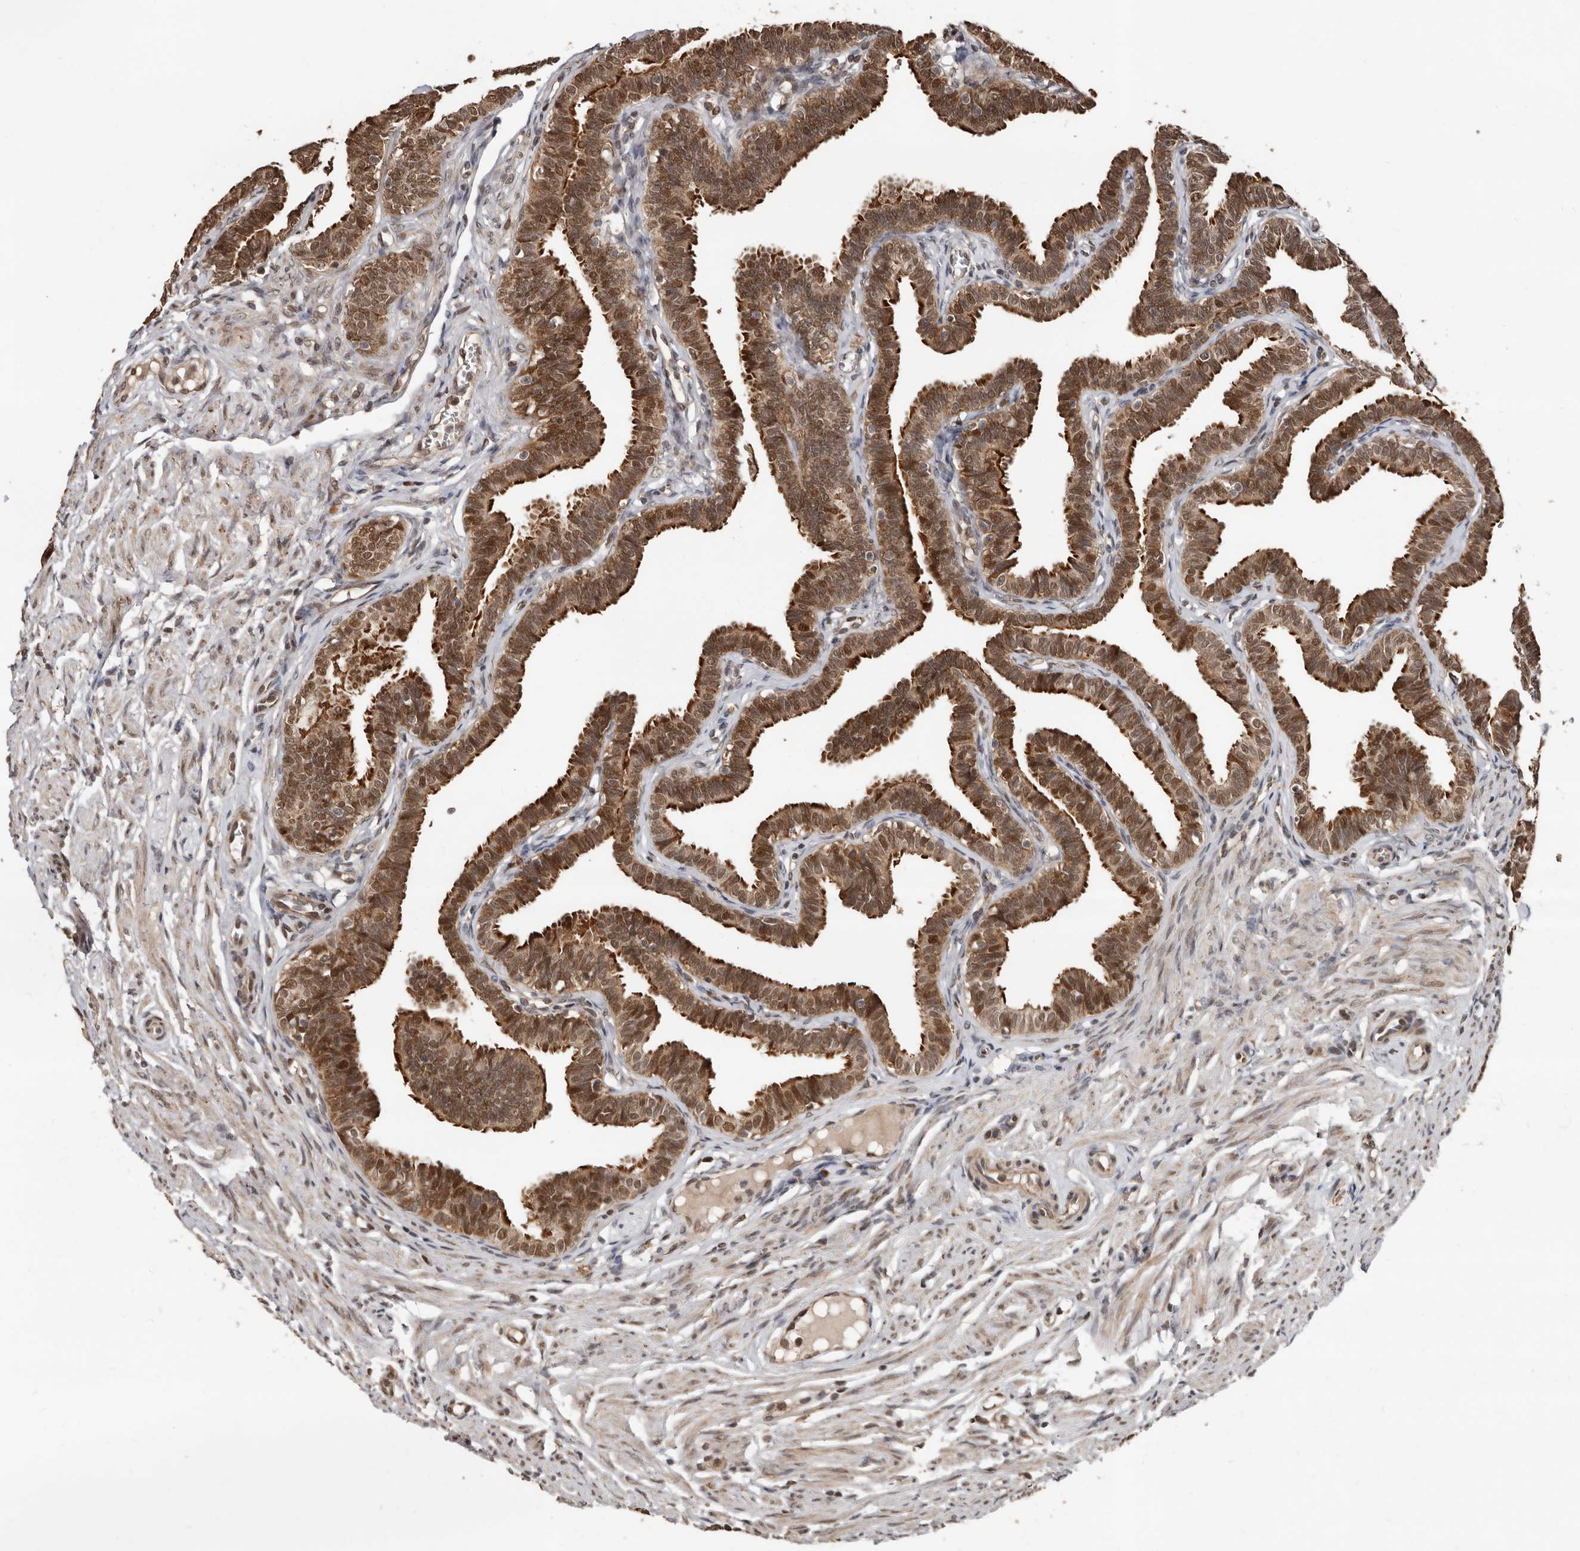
{"staining": {"intensity": "strong", "quantity": ">75%", "location": "cytoplasmic/membranous,nuclear"}, "tissue": "fallopian tube", "cell_type": "Glandular cells", "image_type": "normal", "snomed": [{"axis": "morphology", "description": "Normal tissue, NOS"}, {"axis": "topography", "description": "Fallopian tube"}, {"axis": "topography", "description": "Ovary"}], "caption": "This micrograph reveals immunohistochemistry staining of normal human fallopian tube, with high strong cytoplasmic/membranous,nuclear positivity in about >75% of glandular cells.", "gene": "LRGUK", "patient": {"sex": "female", "age": 23}}